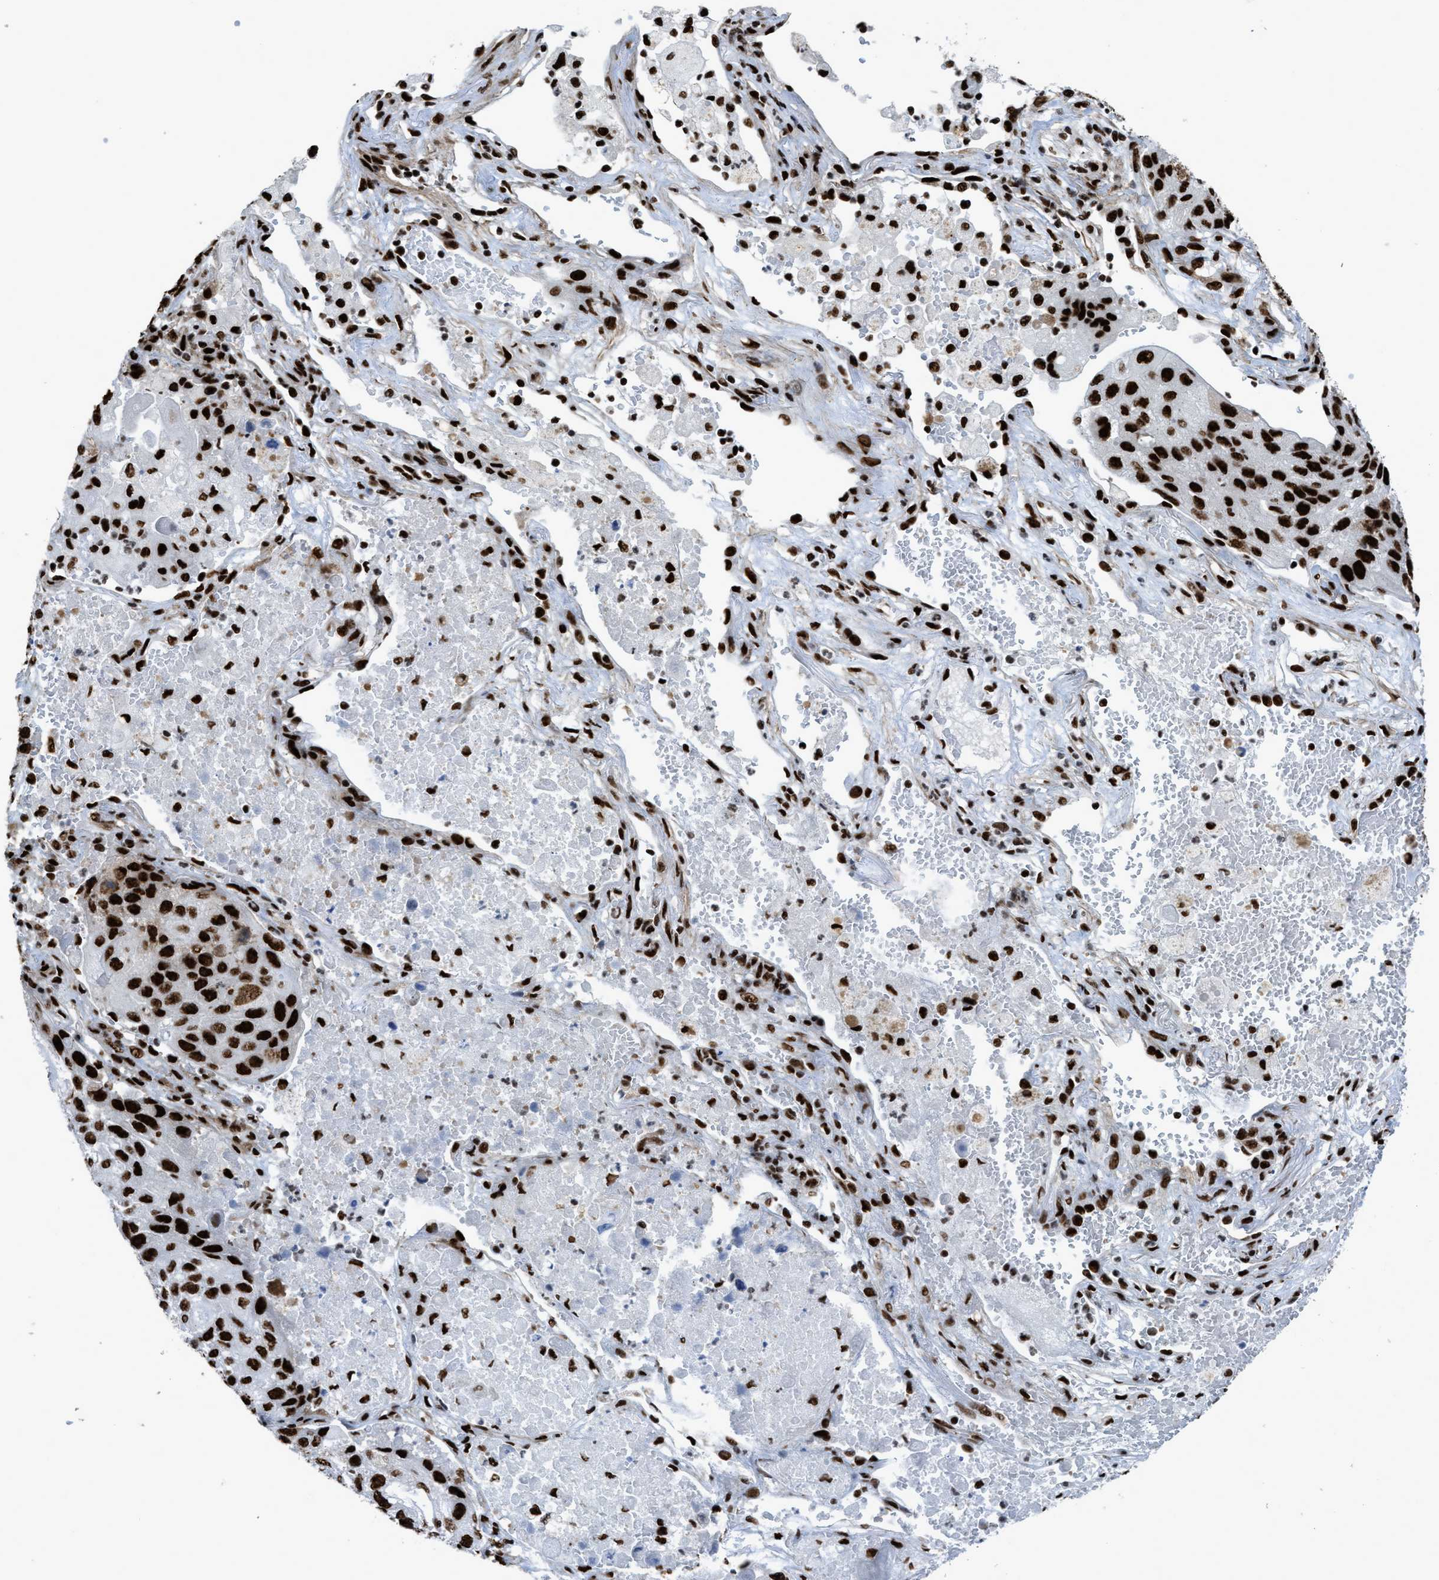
{"staining": {"intensity": "strong", "quantity": ">75%", "location": "nuclear"}, "tissue": "lung cancer", "cell_type": "Tumor cells", "image_type": "cancer", "snomed": [{"axis": "morphology", "description": "Squamous cell carcinoma, NOS"}, {"axis": "topography", "description": "Lung"}], "caption": "A micrograph of human lung squamous cell carcinoma stained for a protein reveals strong nuclear brown staining in tumor cells. Nuclei are stained in blue.", "gene": "ZNF207", "patient": {"sex": "male", "age": 61}}